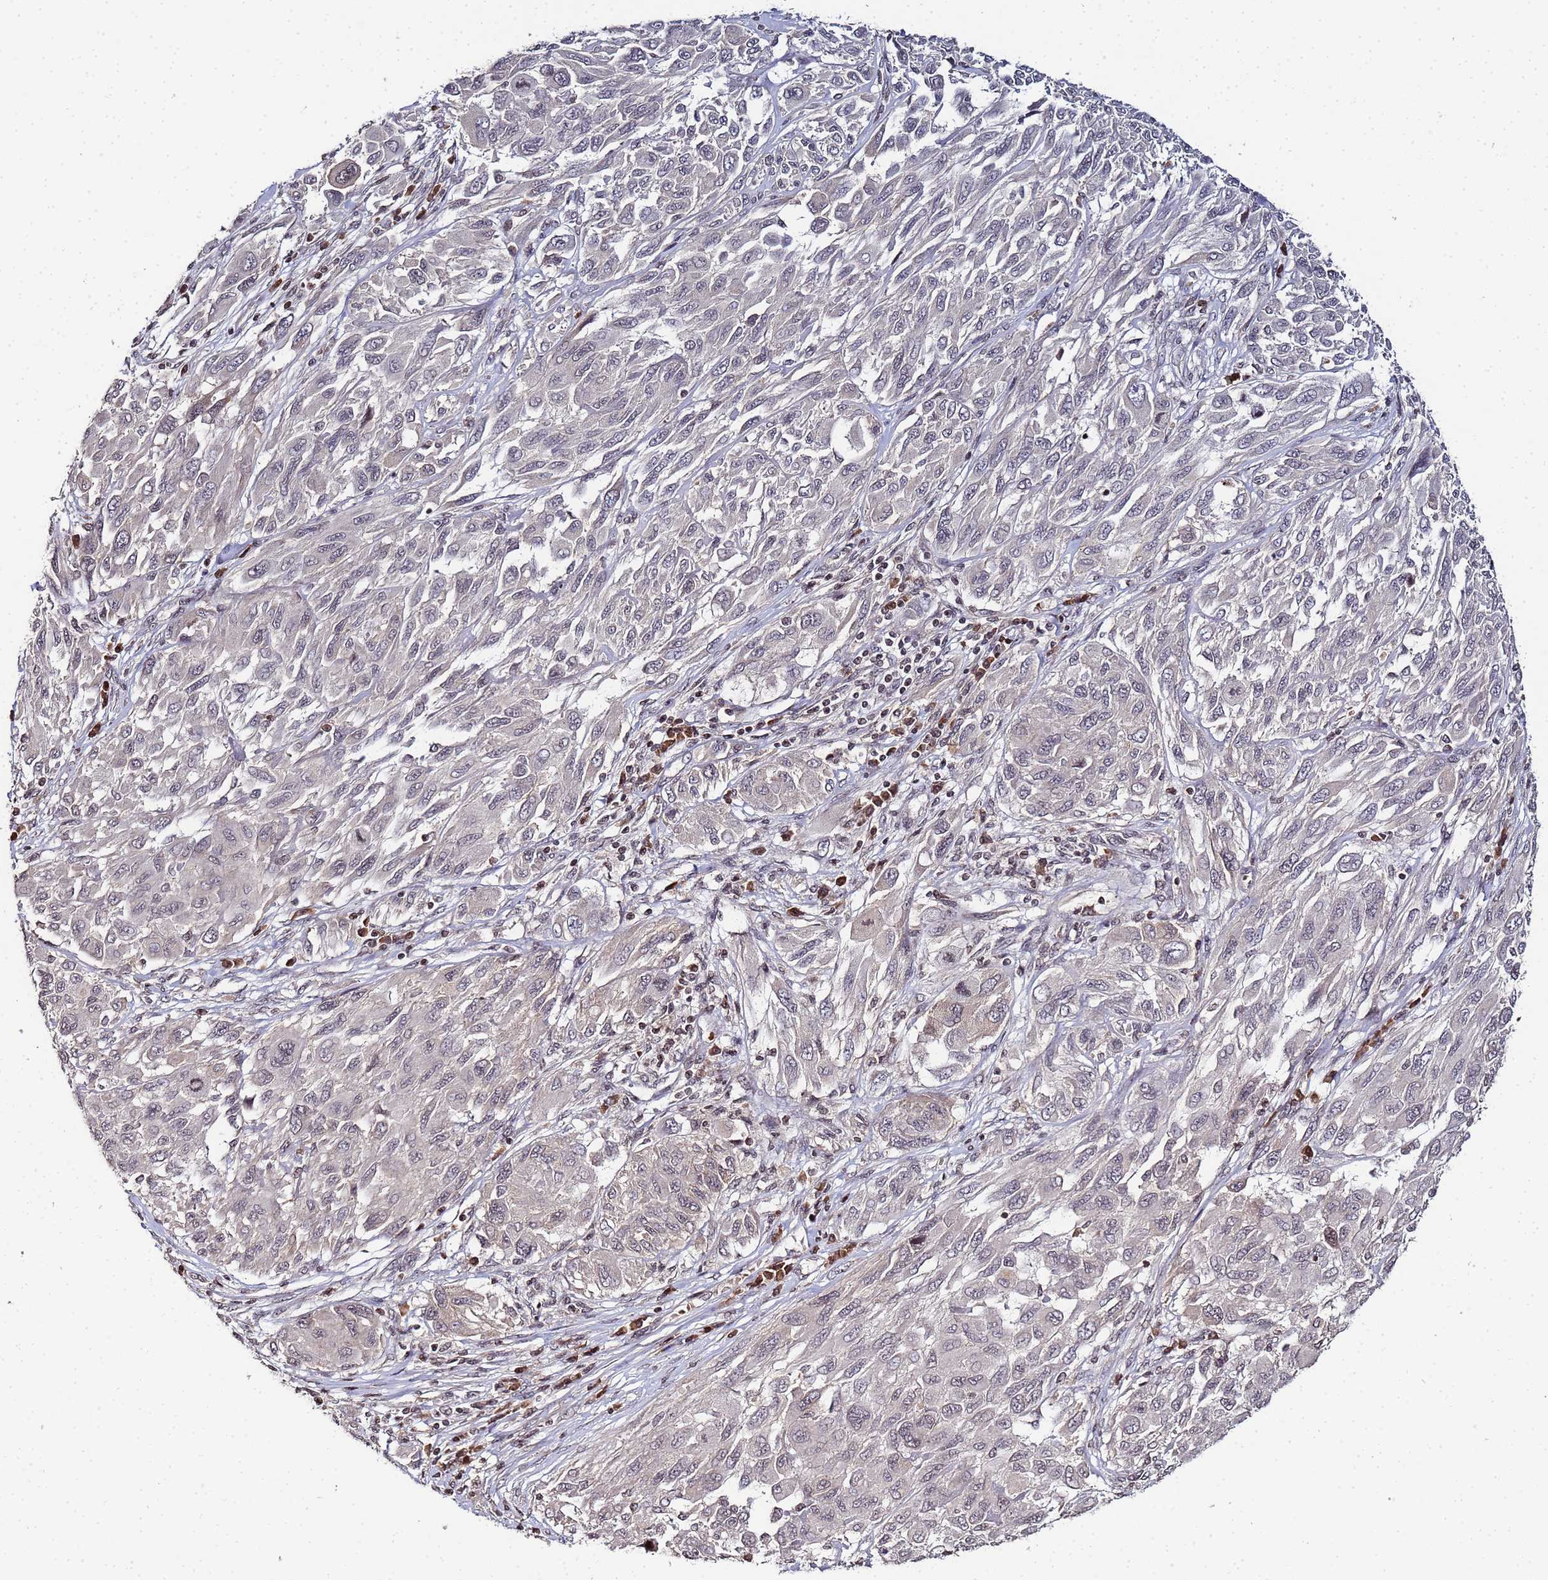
{"staining": {"intensity": "negative", "quantity": "none", "location": "none"}, "tissue": "melanoma", "cell_type": "Tumor cells", "image_type": "cancer", "snomed": [{"axis": "morphology", "description": "Malignant melanoma, NOS"}, {"axis": "topography", "description": "Skin"}], "caption": "High magnification brightfield microscopy of melanoma stained with DAB (brown) and counterstained with hematoxylin (blue): tumor cells show no significant expression.", "gene": "FZD4", "patient": {"sex": "female", "age": 91}}